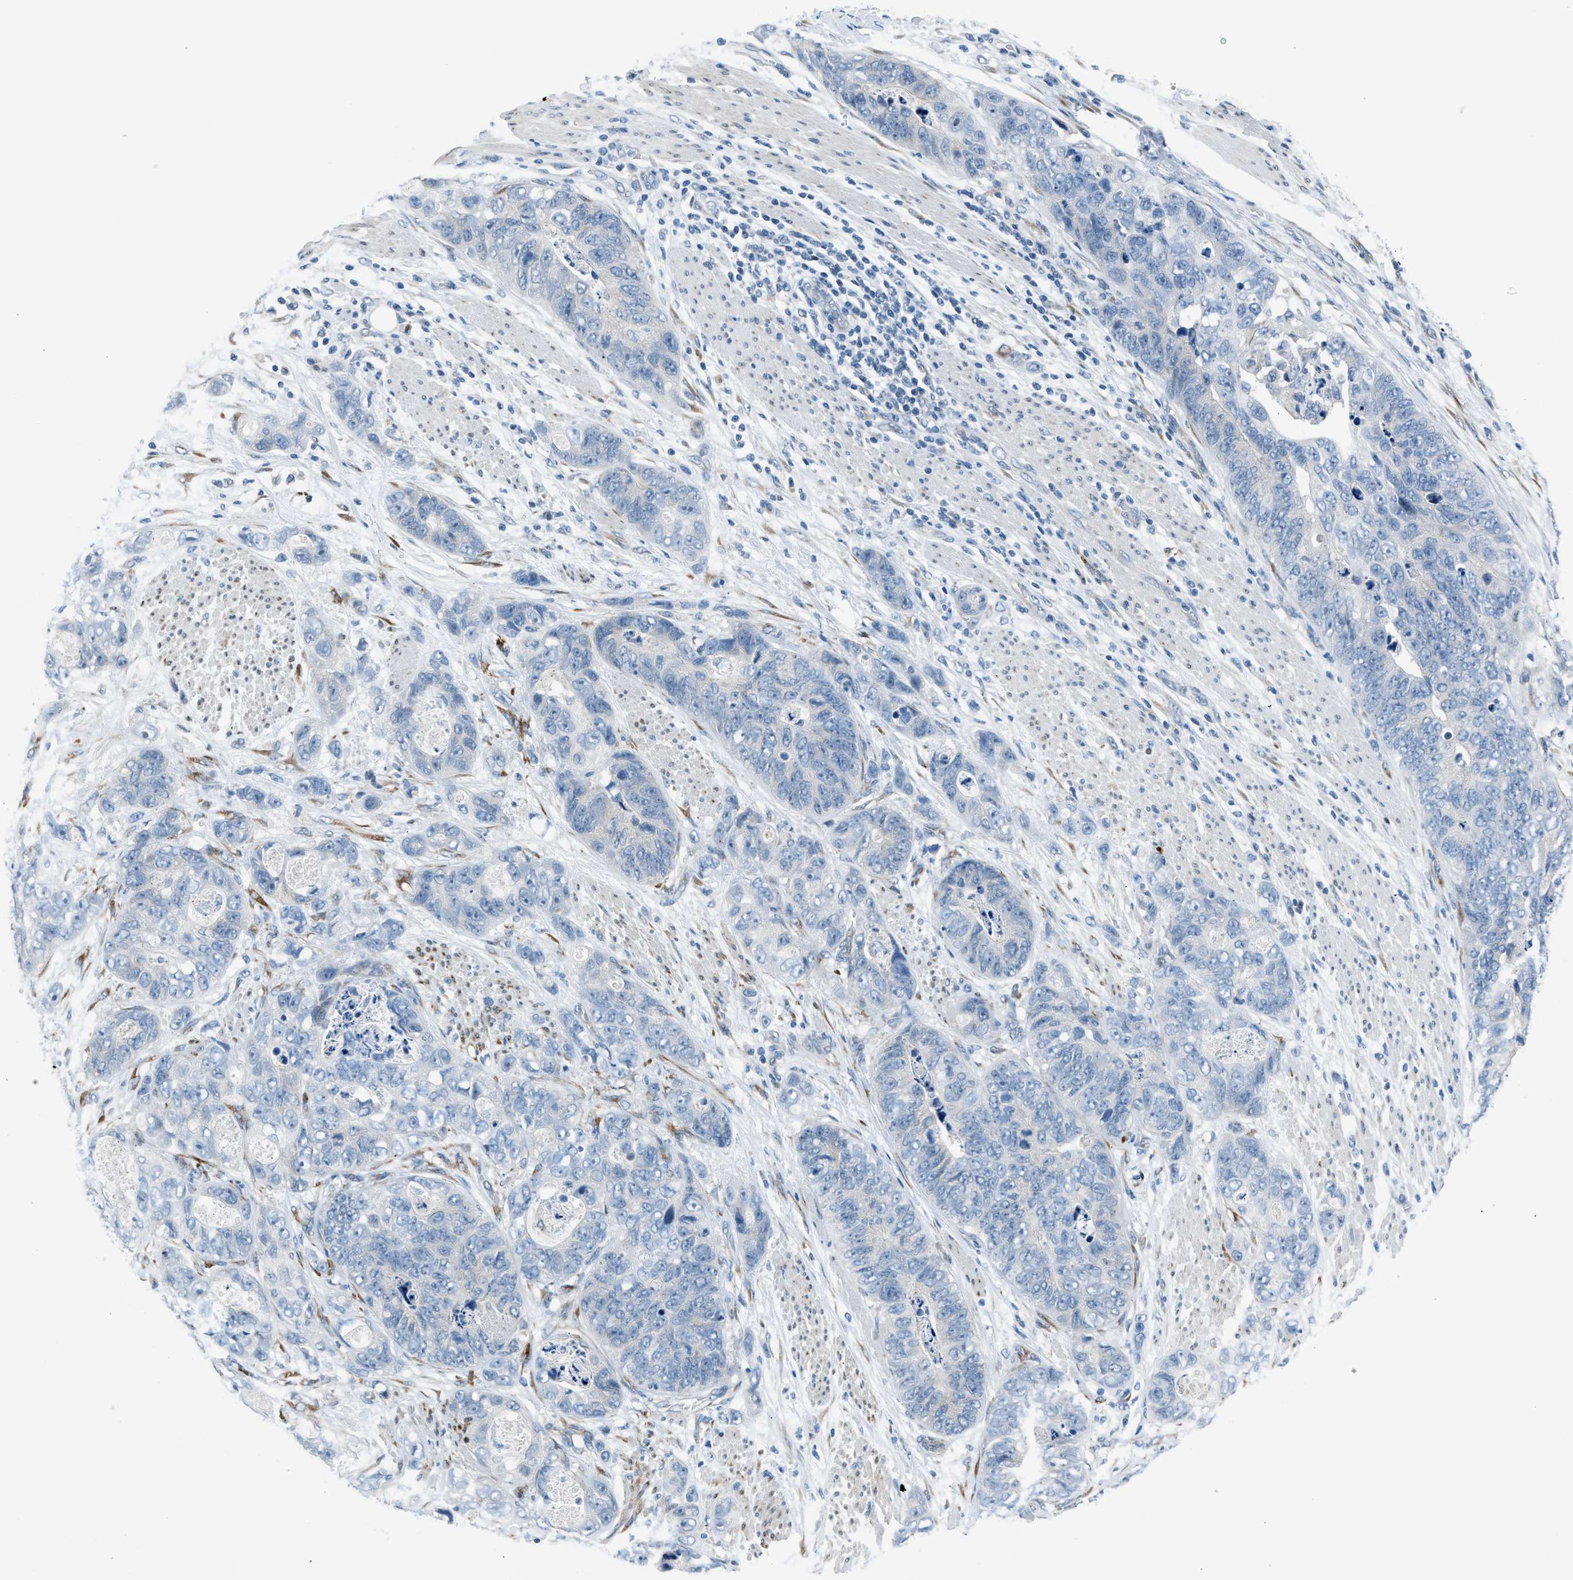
{"staining": {"intensity": "negative", "quantity": "none", "location": "none"}, "tissue": "stomach cancer", "cell_type": "Tumor cells", "image_type": "cancer", "snomed": [{"axis": "morphology", "description": "Adenocarcinoma, NOS"}, {"axis": "topography", "description": "Stomach"}], "caption": "Tumor cells are negative for brown protein staining in stomach adenocarcinoma.", "gene": "RNF41", "patient": {"sex": "female", "age": 89}}